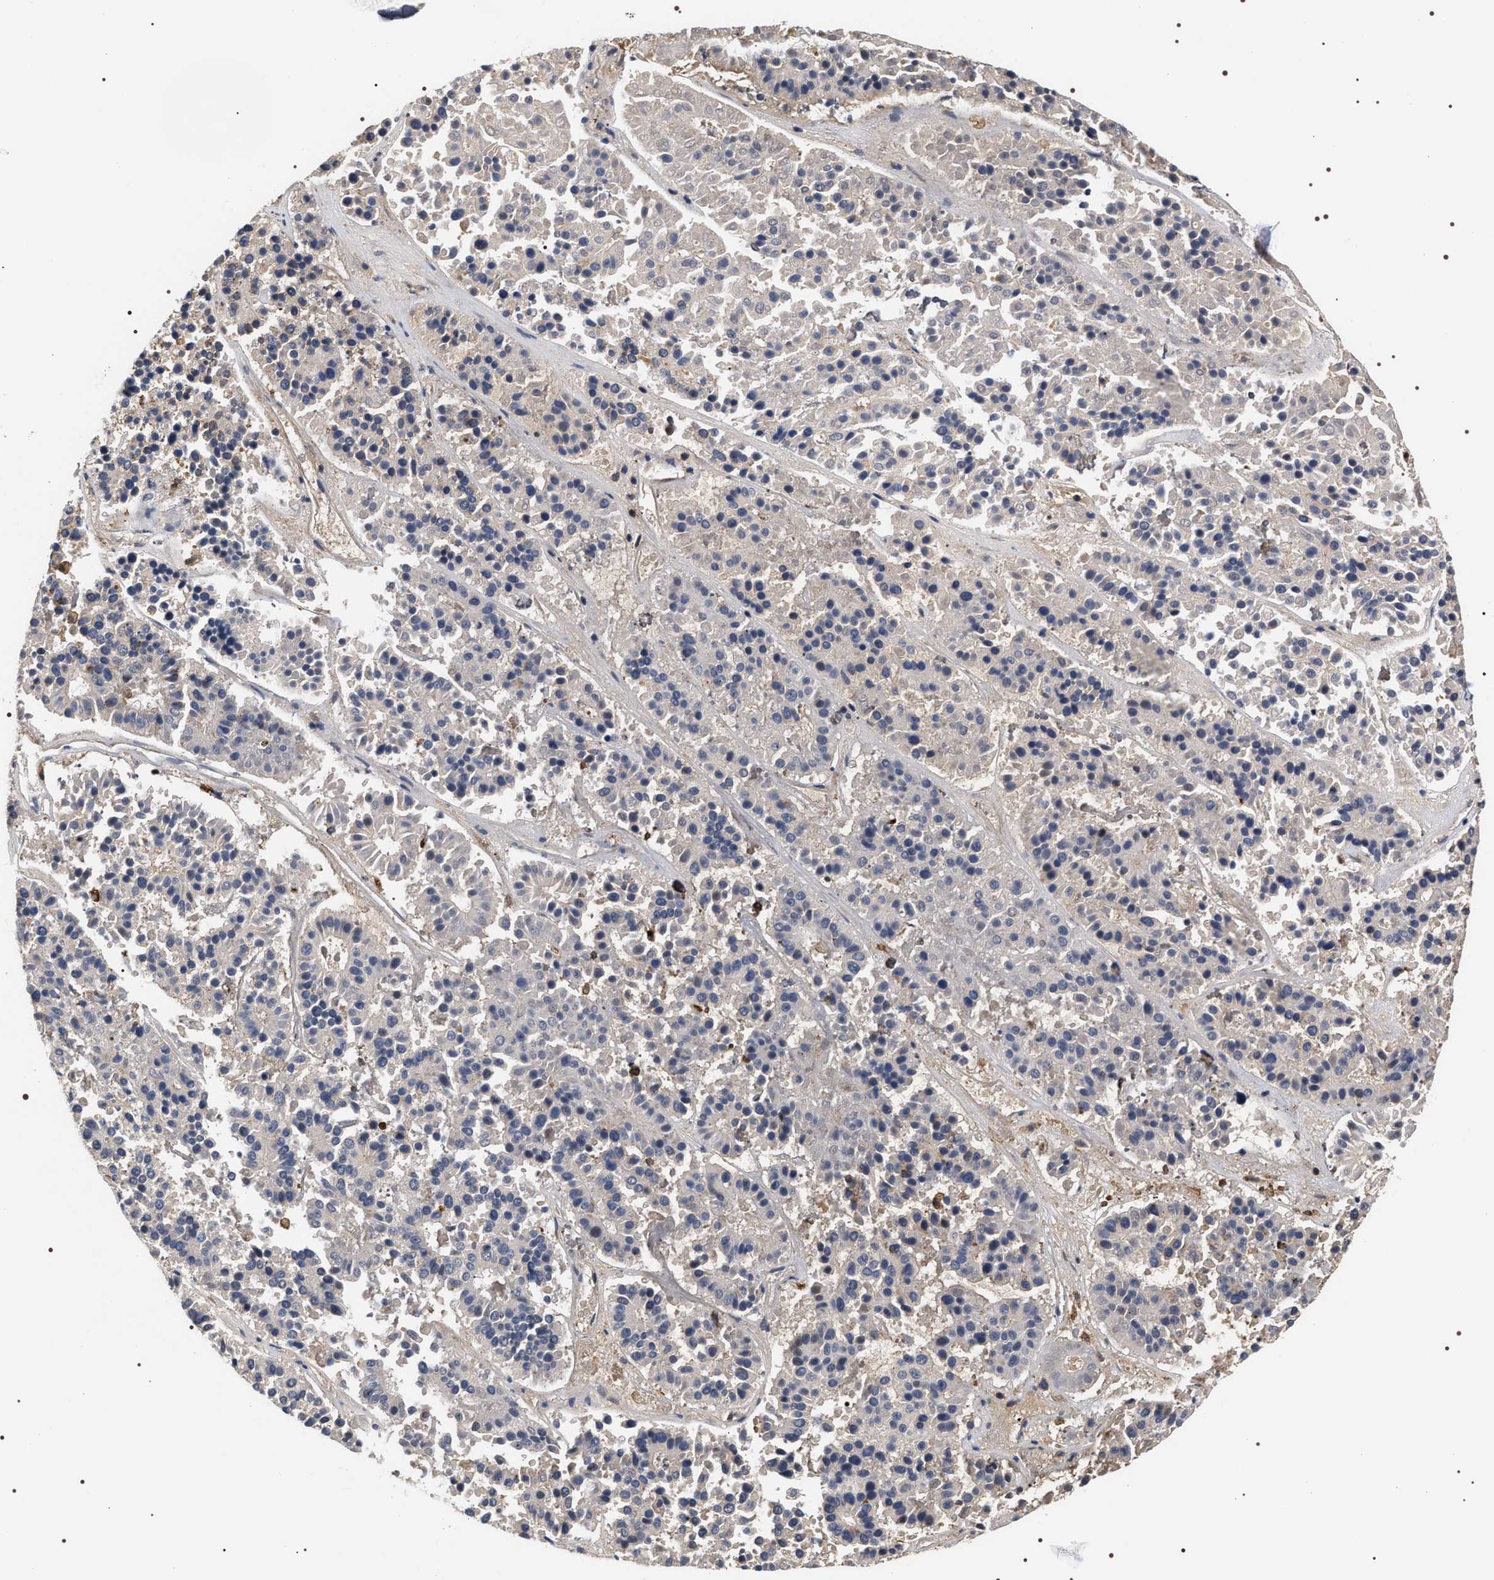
{"staining": {"intensity": "negative", "quantity": "none", "location": "none"}, "tissue": "pancreatic cancer", "cell_type": "Tumor cells", "image_type": "cancer", "snomed": [{"axis": "morphology", "description": "Adenocarcinoma, NOS"}, {"axis": "topography", "description": "Pancreas"}], "caption": "High magnification brightfield microscopy of adenocarcinoma (pancreatic) stained with DAB (brown) and counterstained with hematoxylin (blue): tumor cells show no significant expression. The staining is performed using DAB (3,3'-diaminobenzidine) brown chromogen with nuclei counter-stained in using hematoxylin.", "gene": "COG5", "patient": {"sex": "male", "age": 50}}